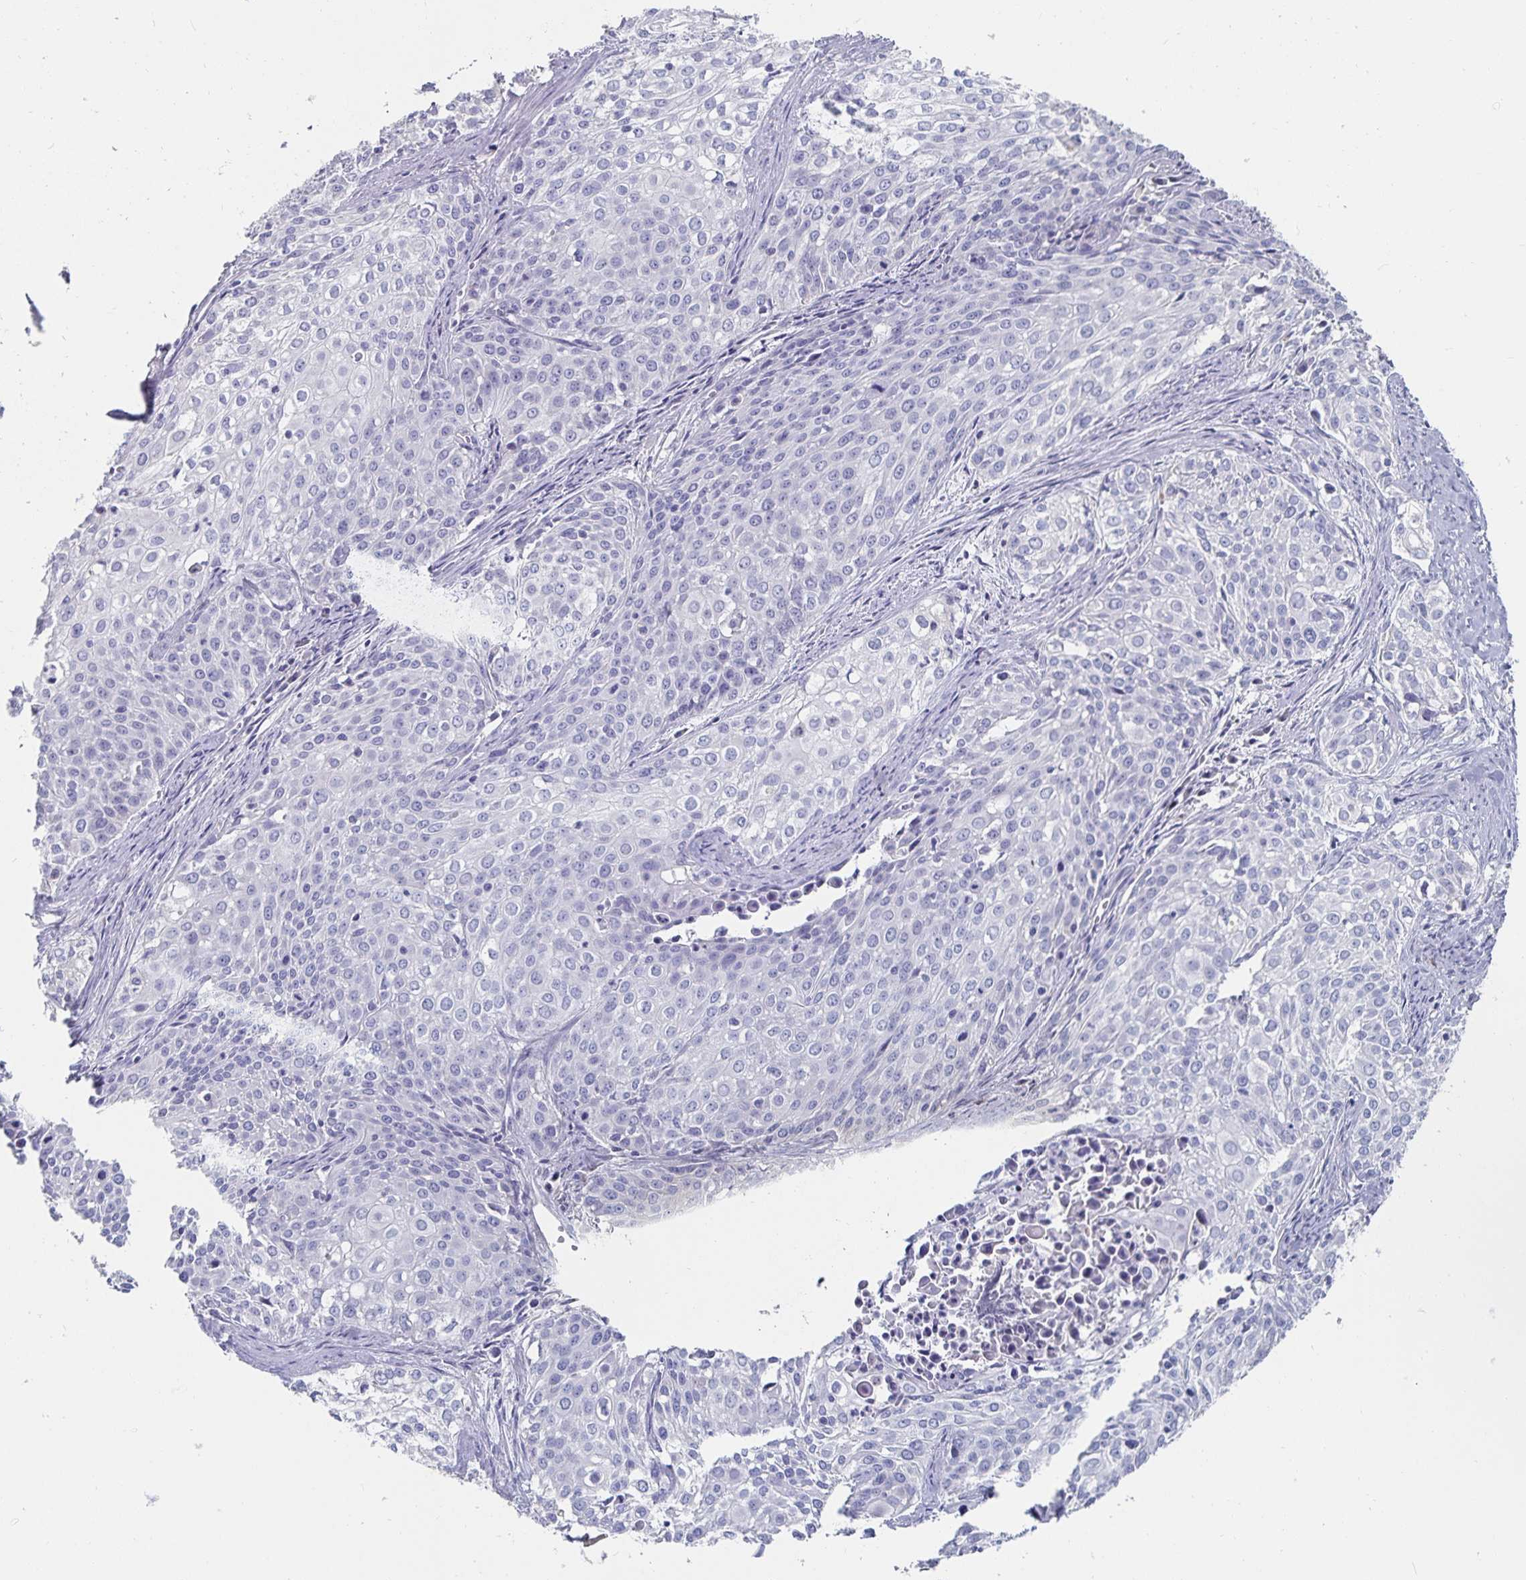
{"staining": {"intensity": "negative", "quantity": "none", "location": "none"}, "tissue": "cervical cancer", "cell_type": "Tumor cells", "image_type": "cancer", "snomed": [{"axis": "morphology", "description": "Squamous cell carcinoma, NOS"}, {"axis": "topography", "description": "Cervix"}], "caption": "Immunohistochemistry of human cervical cancer (squamous cell carcinoma) exhibits no staining in tumor cells.", "gene": "CFAP69", "patient": {"sex": "female", "age": 39}}